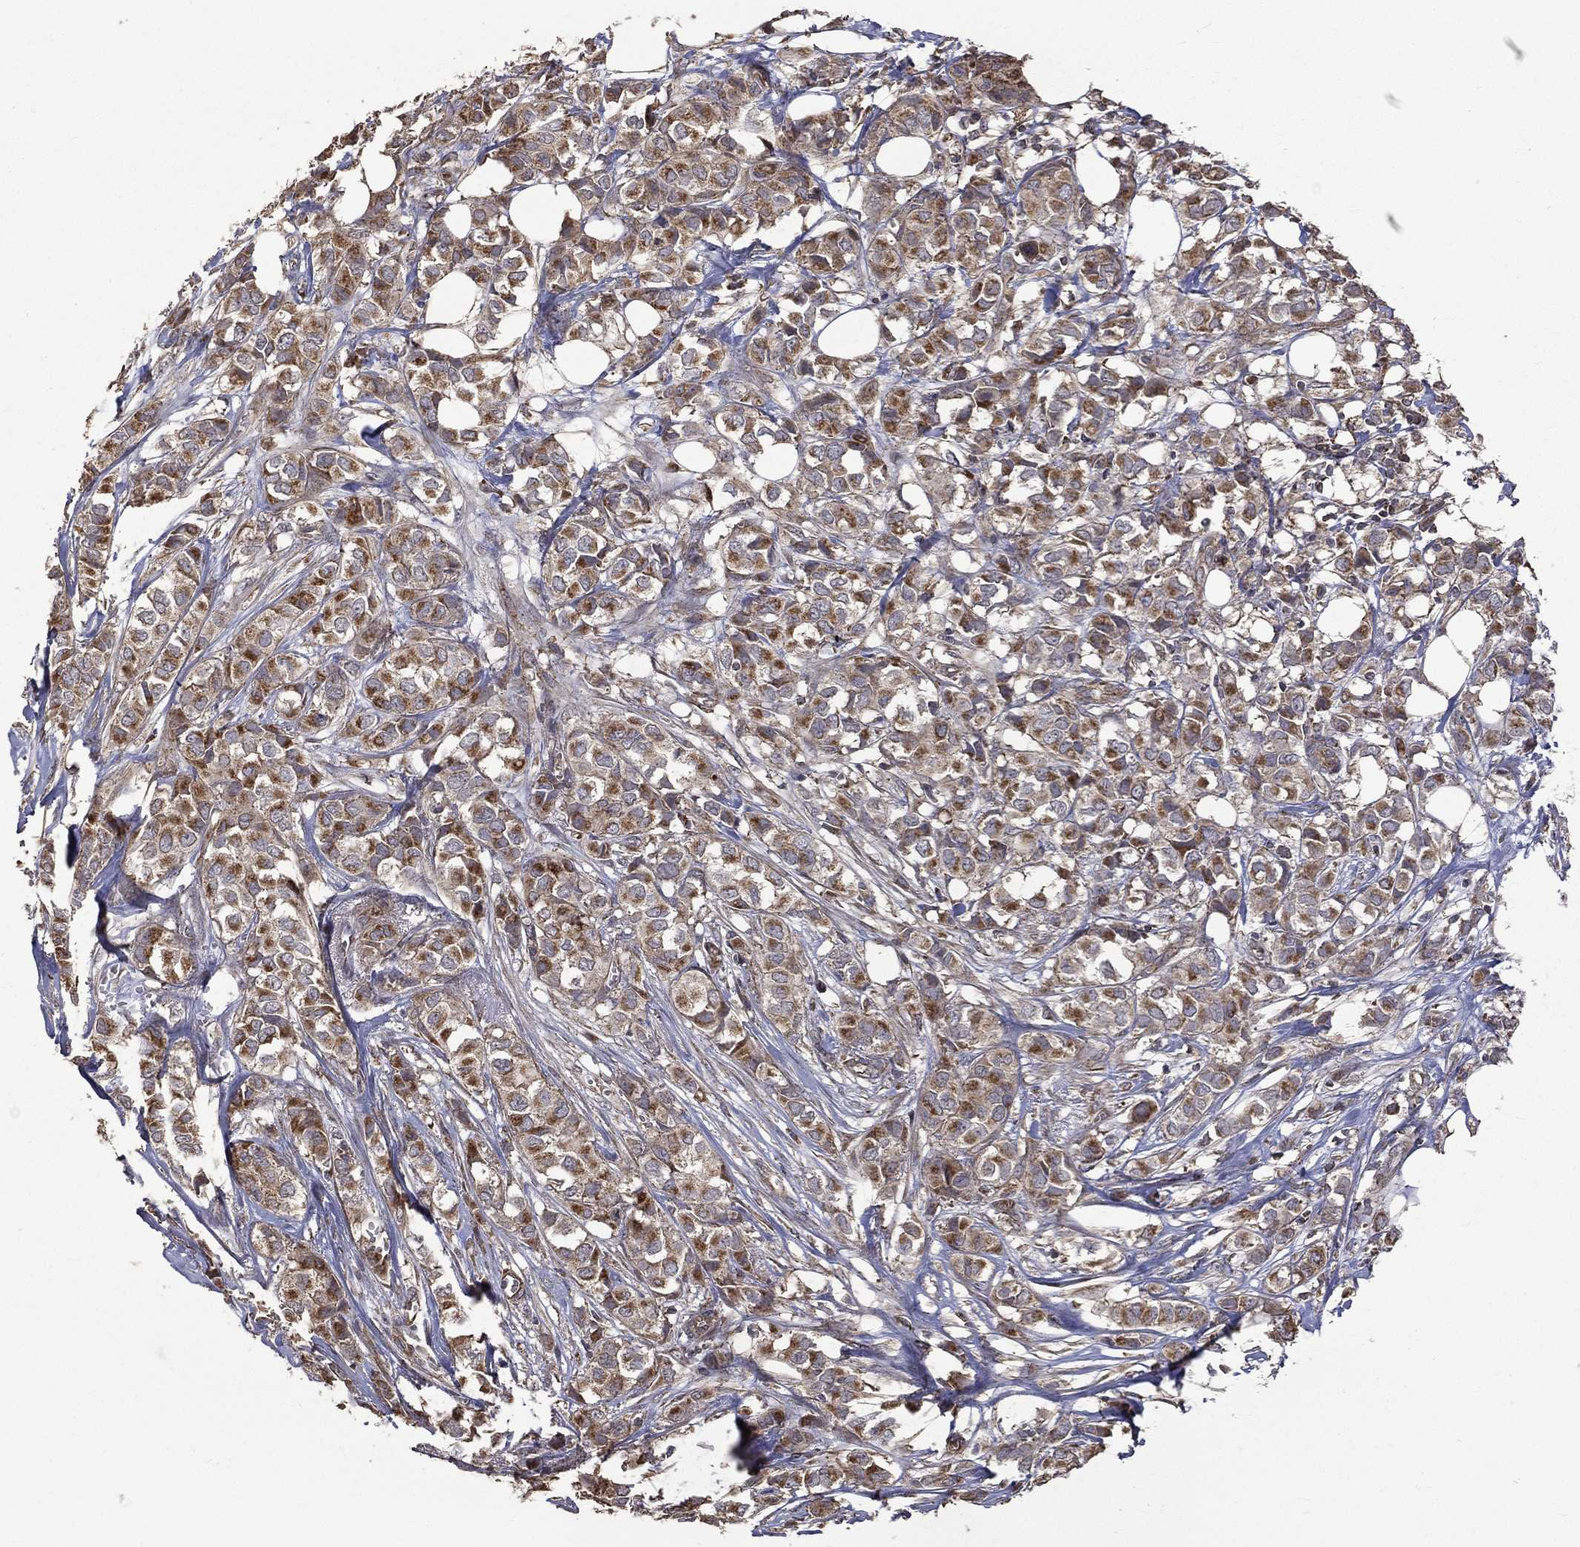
{"staining": {"intensity": "moderate", "quantity": ">75%", "location": "cytoplasmic/membranous"}, "tissue": "breast cancer", "cell_type": "Tumor cells", "image_type": "cancer", "snomed": [{"axis": "morphology", "description": "Duct carcinoma"}, {"axis": "topography", "description": "Breast"}], "caption": "This micrograph reveals immunohistochemistry staining of breast cancer, with medium moderate cytoplasmic/membranous positivity in approximately >75% of tumor cells.", "gene": "RPGR", "patient": {"sex": "female", "age": 85}}